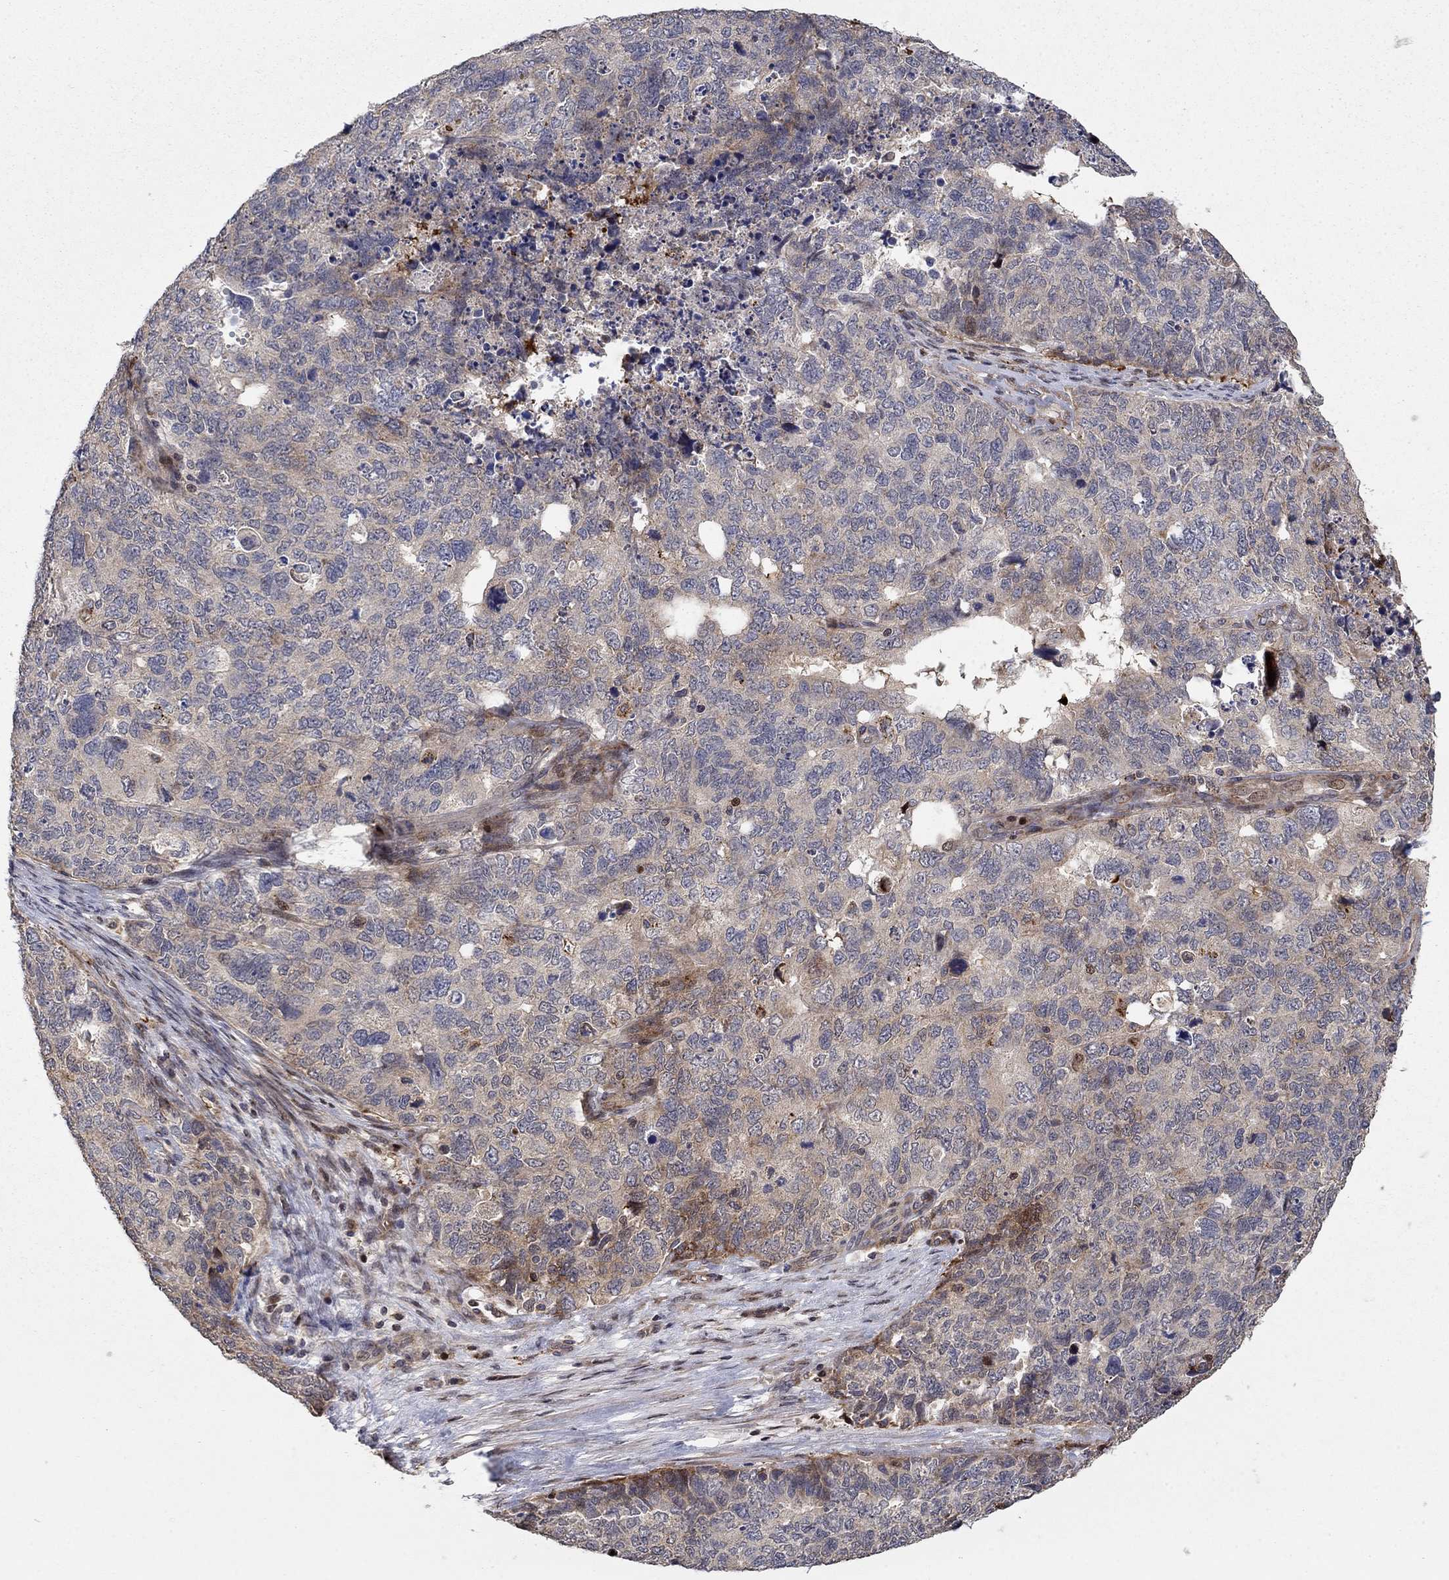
{"staining": {"intensity": "moderate", "quantity": "<25%", "location": "cytoplasmic/membranous"}, "tissue": "cervical cancer", "cell_type": "Tumor cells", "image_type": "cancer", "snomed": [{"axis": "morphology", "description": "Squamous cell carcinoma, NOS"}, {"axis": "topography", "description": "Cervix"}], "caption": "Cervical cancer (squamous cell carcinoma) stained with immunohistochemistry (IHC) reveals moderate cytoplasmic/membranous expression in about <25% of tumor cells.", "gene": "LPCAT4", "patient": {"sex": "female", "age": 63}}